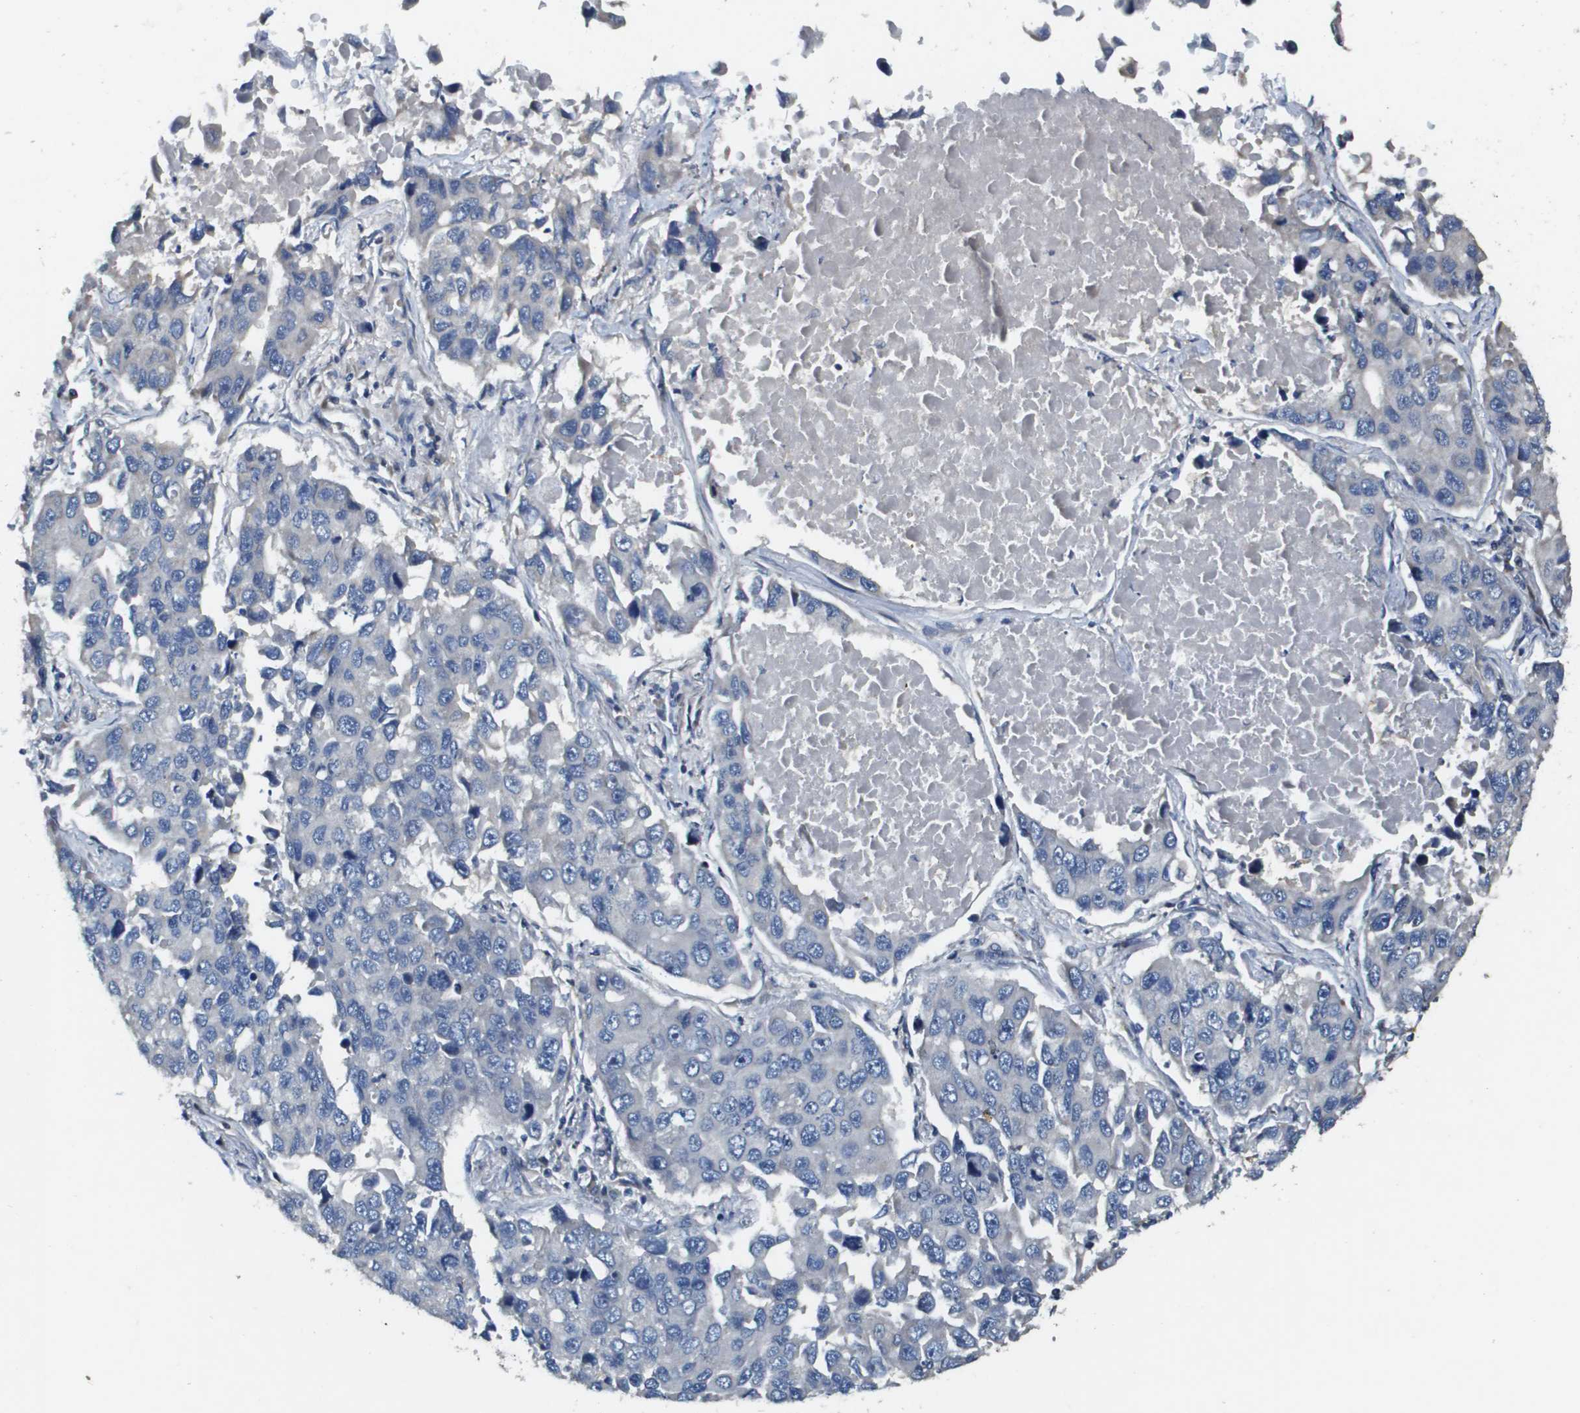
{"staining": {"intensity": "negative", "quantity": "none", "location": "none"}, "tissue": "lung cancer", "cell_type": "Tumor cells", "image_type": "cancer", "snomed": [{"axis": "morphology", "description": "Adenocarcinoma, NOS"}, {"axis": "topography", "description": "Lung"}], "caption": "A high-resolution image shows immunohistochemistry (IHC) staining of lung cancer (adenocarcinoma), which exhibits no significant expression in tumor cells.", "gene": "SCN4B", "patient": {"sex": "male", "age": 64}}